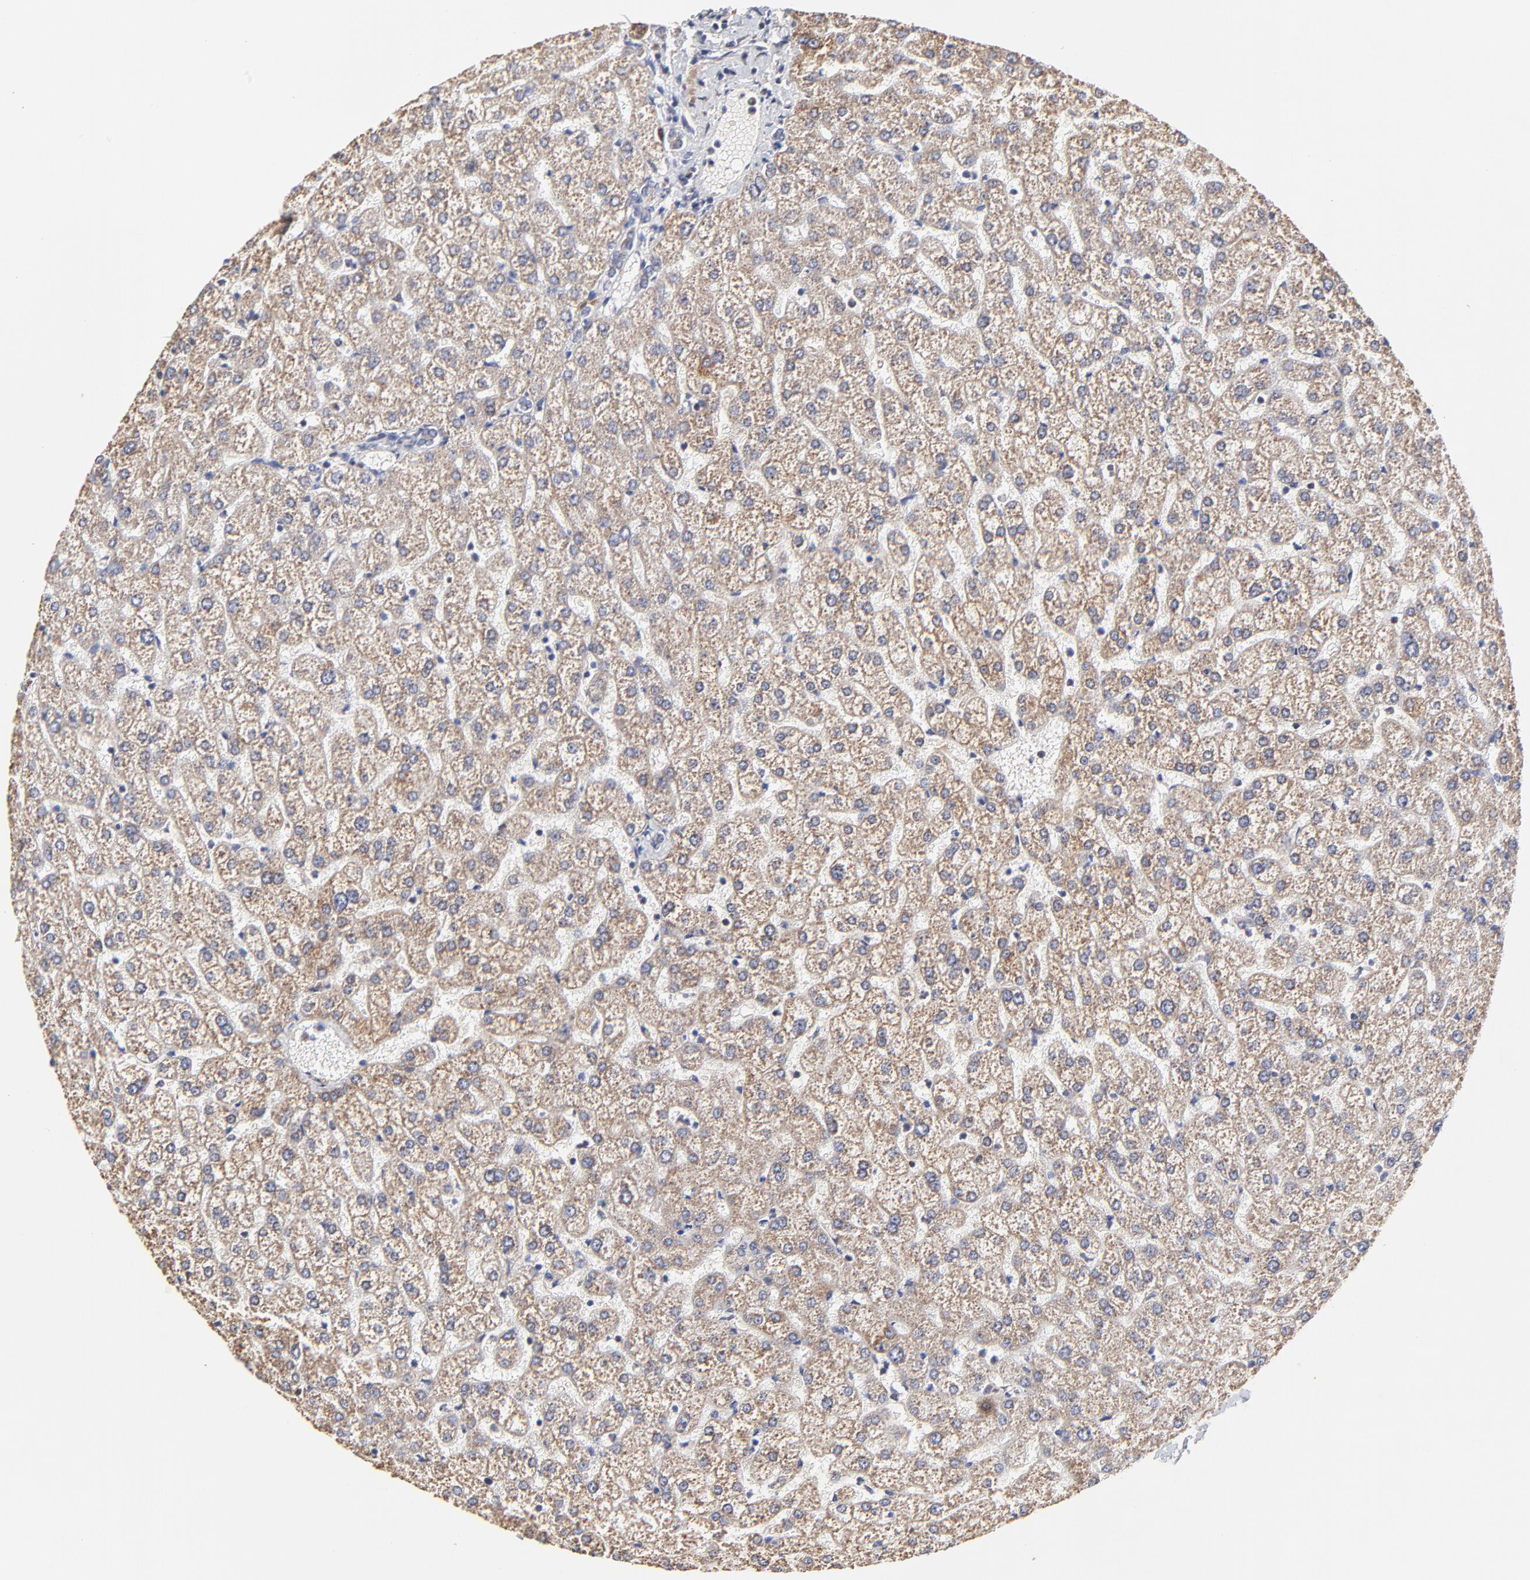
{"staining": {"intensity": "negative", "quantity": "none", "location": "none"}, "tissue": "liver", "cell_type": "Cholangiocytes", "image_type": "normal", "snomed": [{"axis": "morphology", "description": "Normal tissue, NOS"}, {"axis": "topography", "description": "Liver"}], "caption": "This is a micrograph of immunohistochemistry (IHC) staining of benign liver, which shows no staining in cholangiocytes. (Brightfield microscopy of DAB IHC at high magnification).", "gene": "ZNF550", "patient": {"sex": "female", "age": 32}}